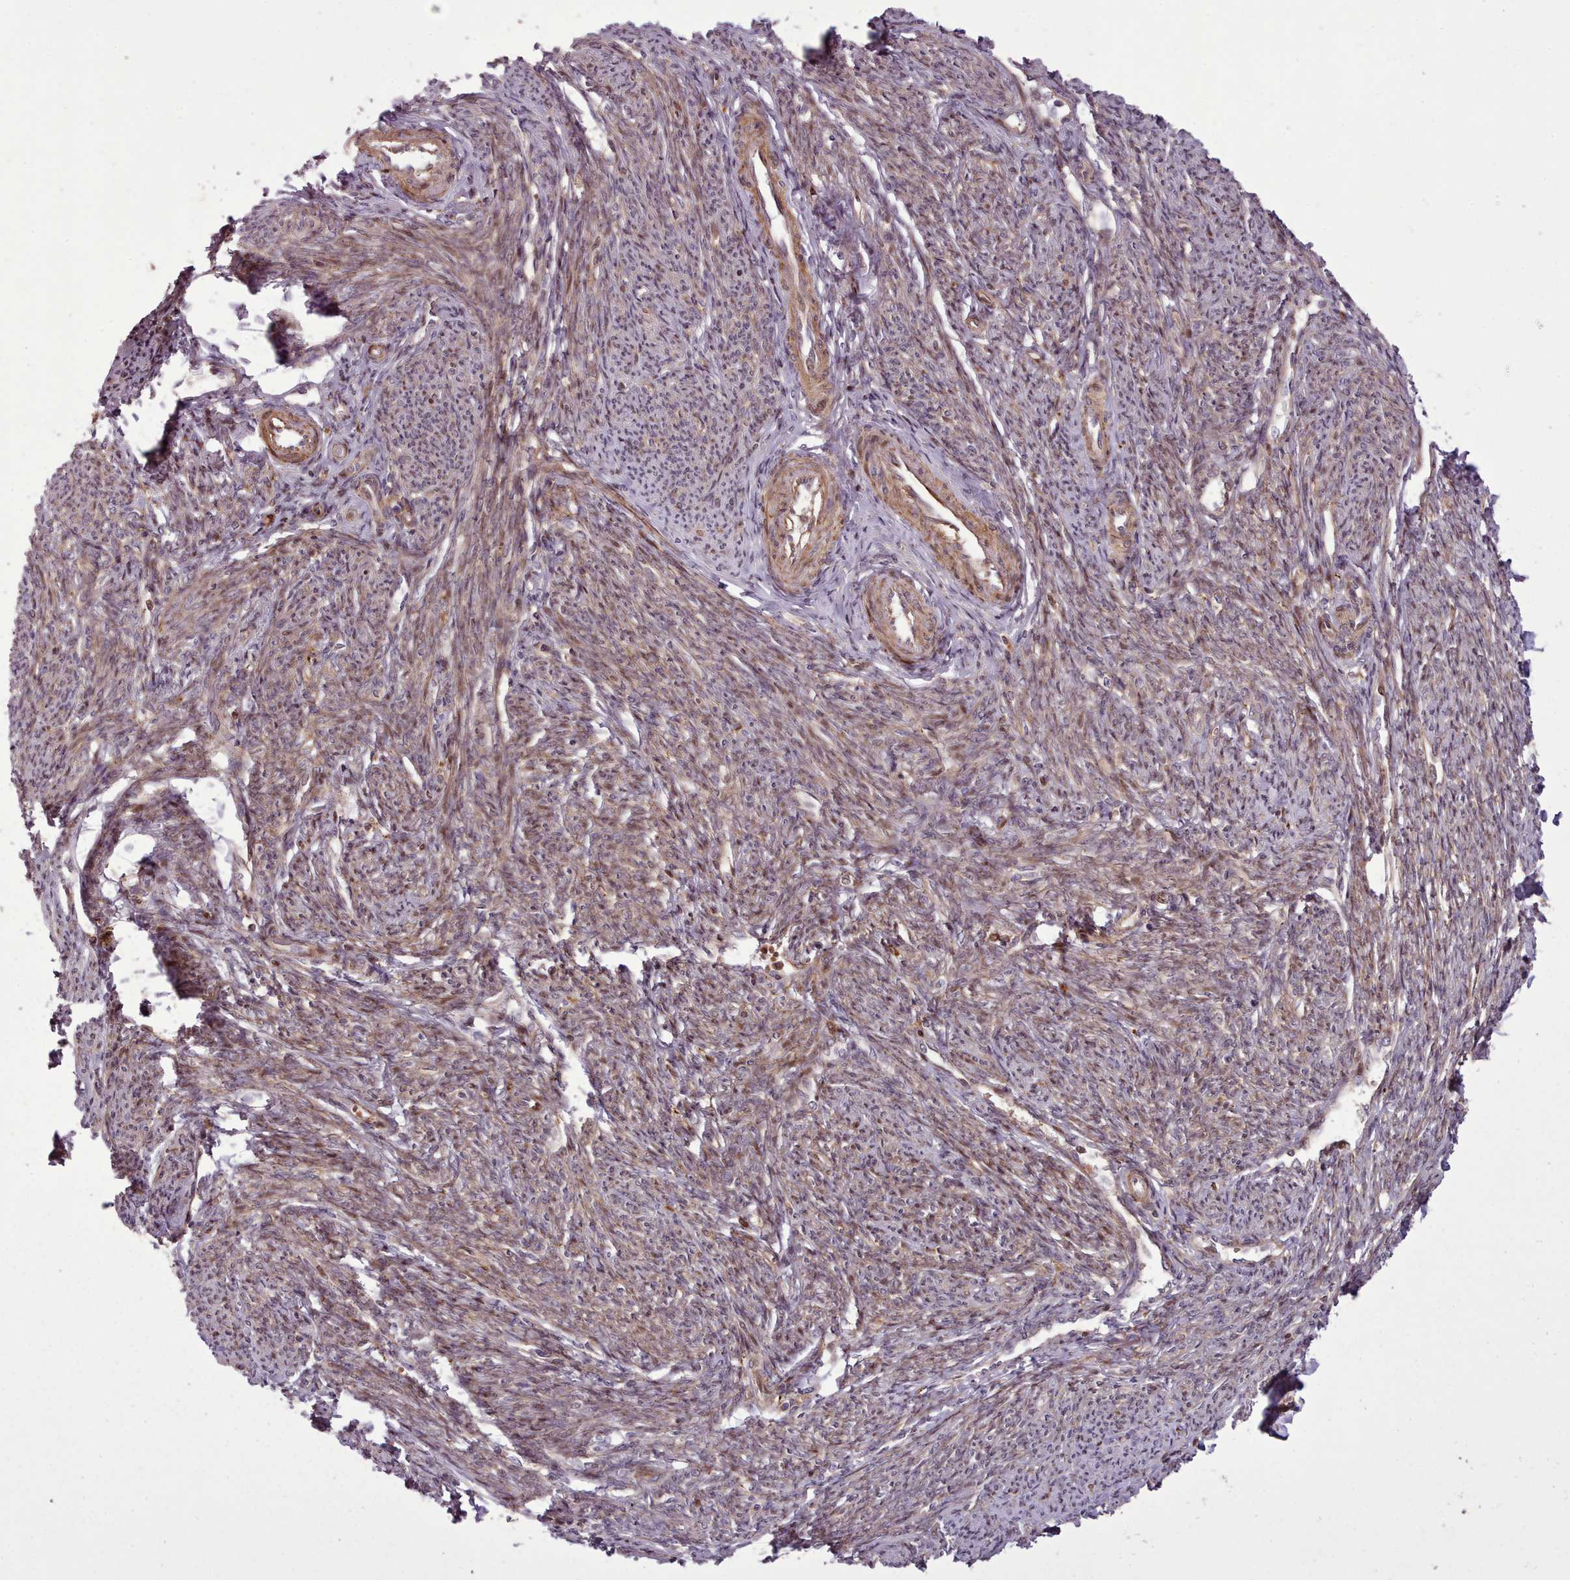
{"staining": {"intensity": "strong", "quantity": "25%-75%", "location": "cytoplasmic/membranous"}, "tissue": "smooth muscle", "cell_type": "Smooth muscle cells", "image_type": "normal", "snomed": [{"axis": "morphology", "description": "Normal tissue, NOS"}, {"axis": "topography", "description": "Smooth muscle"}, {"axis": "topography", "description": "Fallopian tube"}], "caption": "Smooth muscle cells reveal high levels of strong cytoplasmic/membranous positivity in about 25%-75% of cells in normal human smooth muscle.", "gene": "NLRP7", "patient": {"sex": "female", "age": 59}}